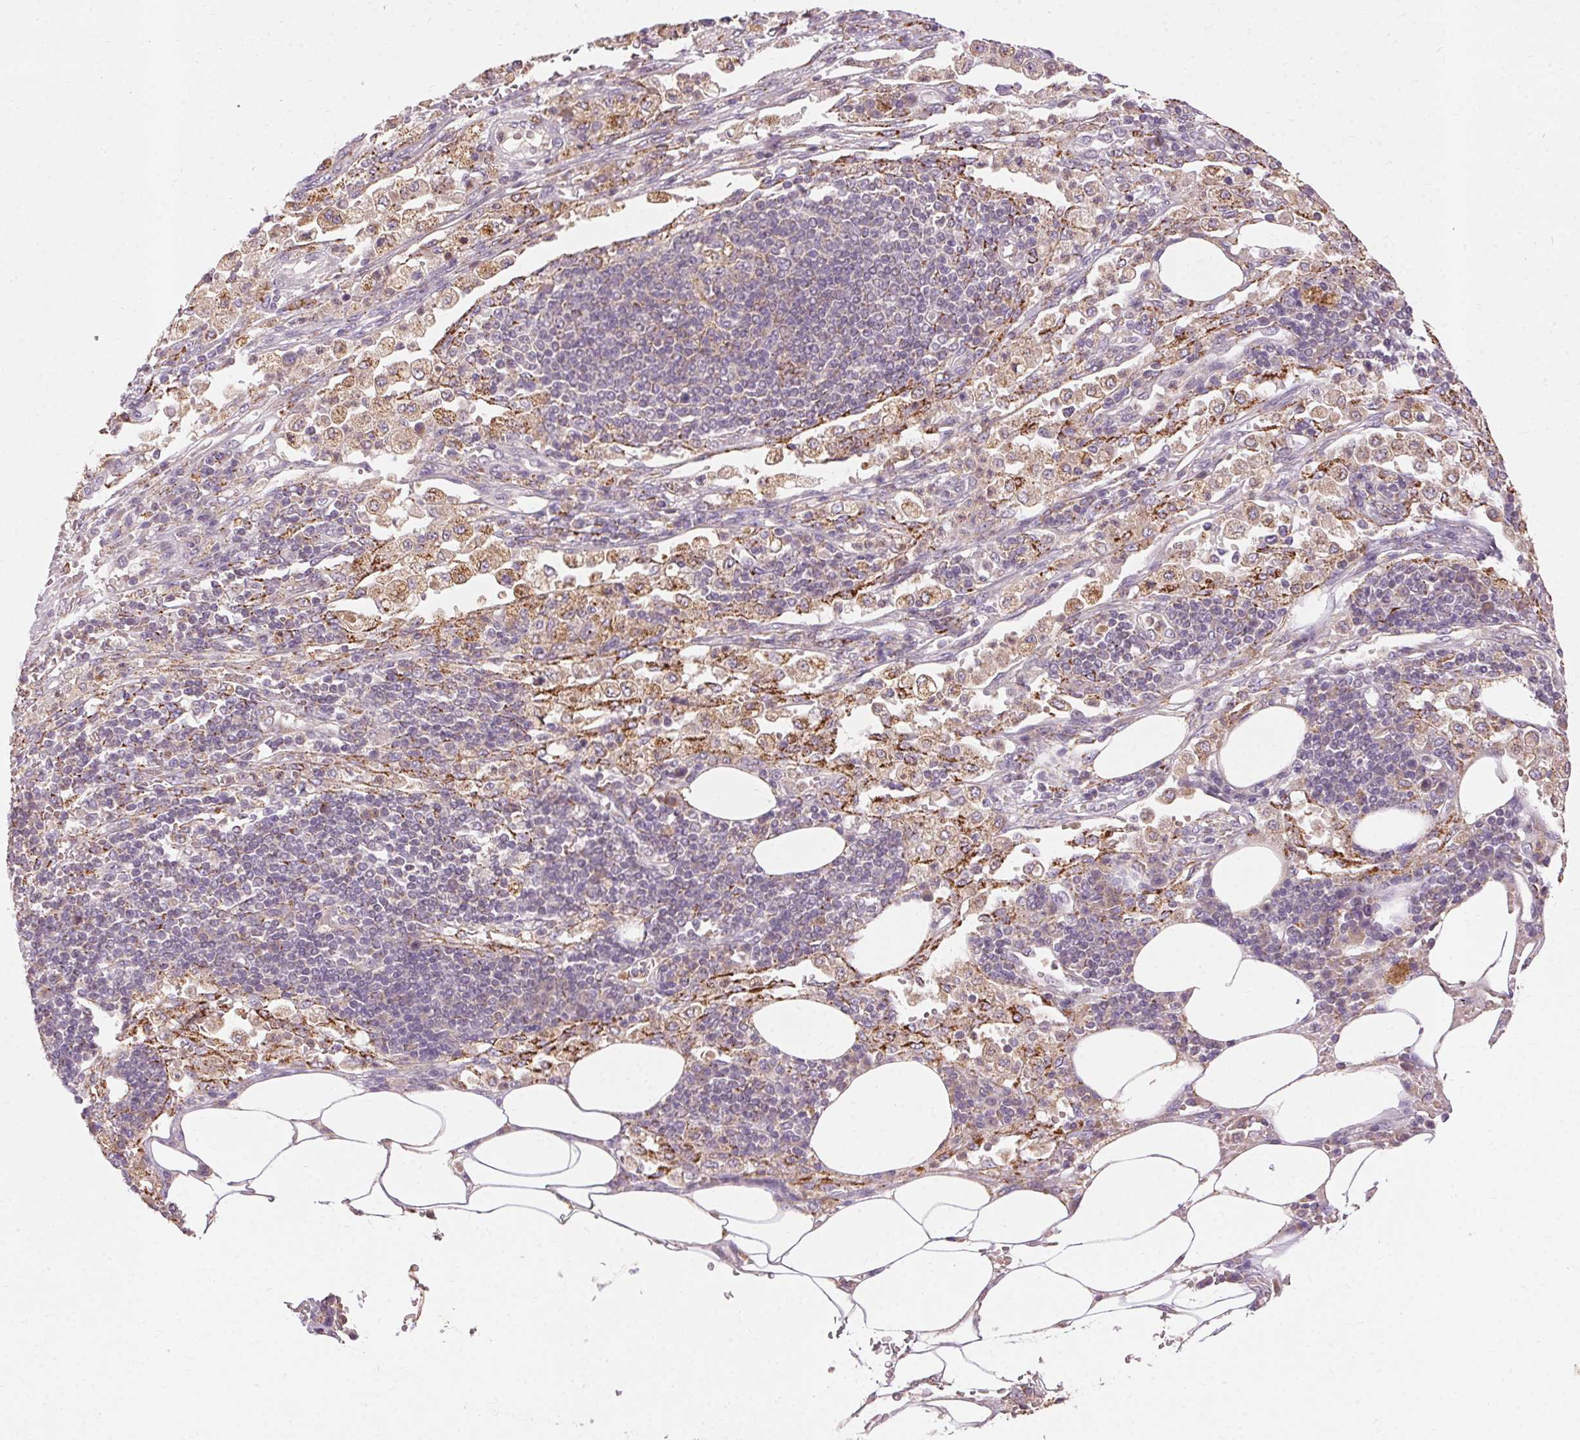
{"staining": {"intensity": "negative", "quantity": "none", "location": "none"}, "tissue": "pancreatic cancer", "cell_type": "Tumor cells", "image_type": "cancer", "snomed": [{"axis": "morphology", "description": "Adenocarcinoma, NOS"}, {"axis": "topography", "description": "Pancreas"}], "caption": "Immunohistochemistry (IHC) of human adenocarcinoma (pancreatic) reveals no expression in tumor cells. The staining was performed using DAB (3,3'-diaminobenzidine) to visualize the protein expression in brown, while the nuclei were stained in blue with hematoxylin (Magnification: 20x).", "gene": "REP15", "patient": {"sex": "female", "age": 61}}